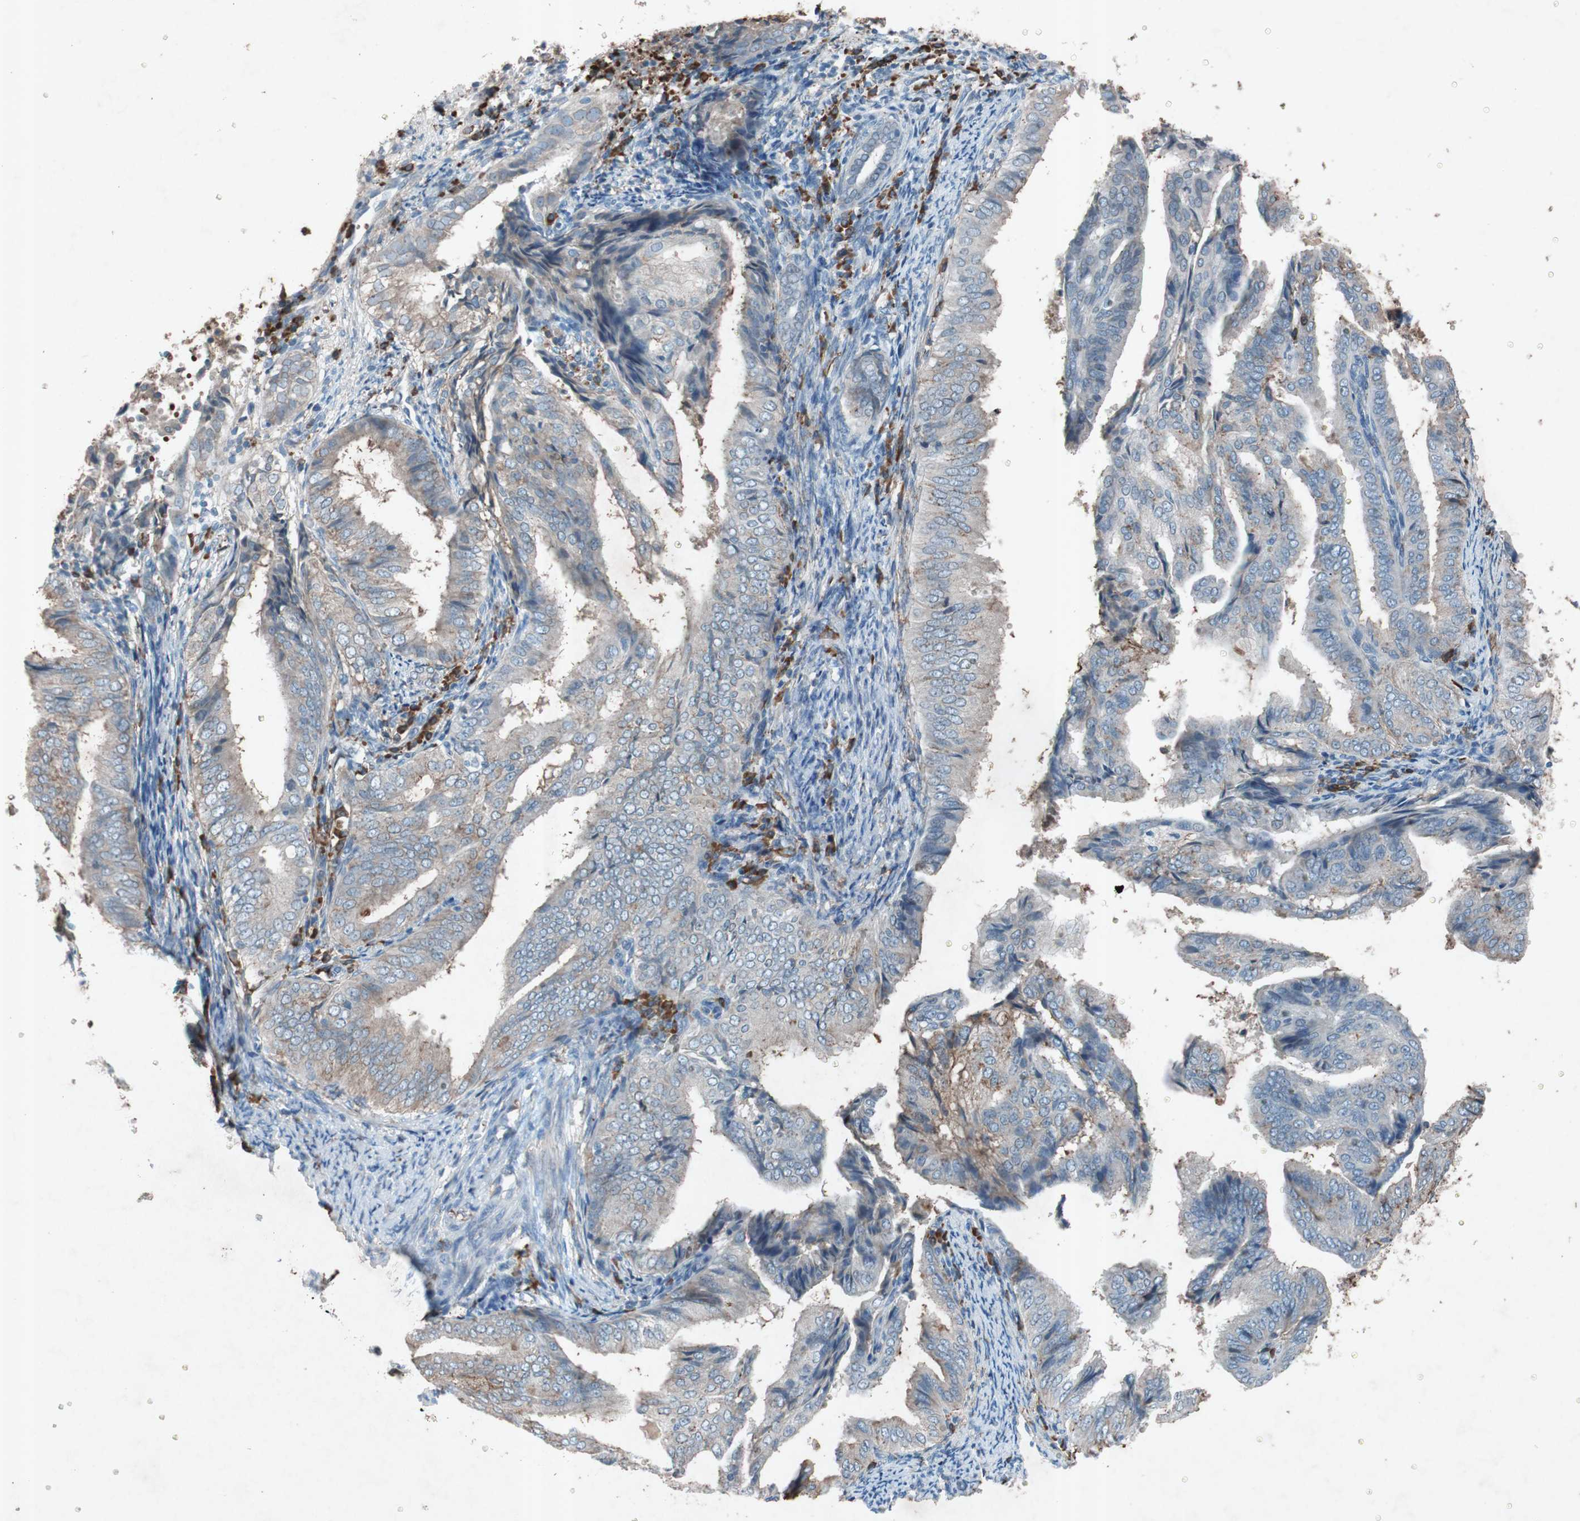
{"staining": {"intensity": "weak", "quantity": "25%-75%", "location": "cytoplasmic/membranous,nuclear"}, "tissue": "endometrial cancer", "cell_type": "Tumor cells", "image_type": "cancer", "snomed": [{"axis": "morphology", "description": "Adenocarcinoma, NOS"}, {"axis": "topography", "description": "Endometrium"}], "caption": "Endometrial cancer (adenocarcinoma) stained for a protein (brown) demonstrates weak cytoplasmic/membranous and nuclear positive staining in about 25%-75% of tumor cells.", "gene": "GRB7", "patient": {"sex": "female", "age": 58}}